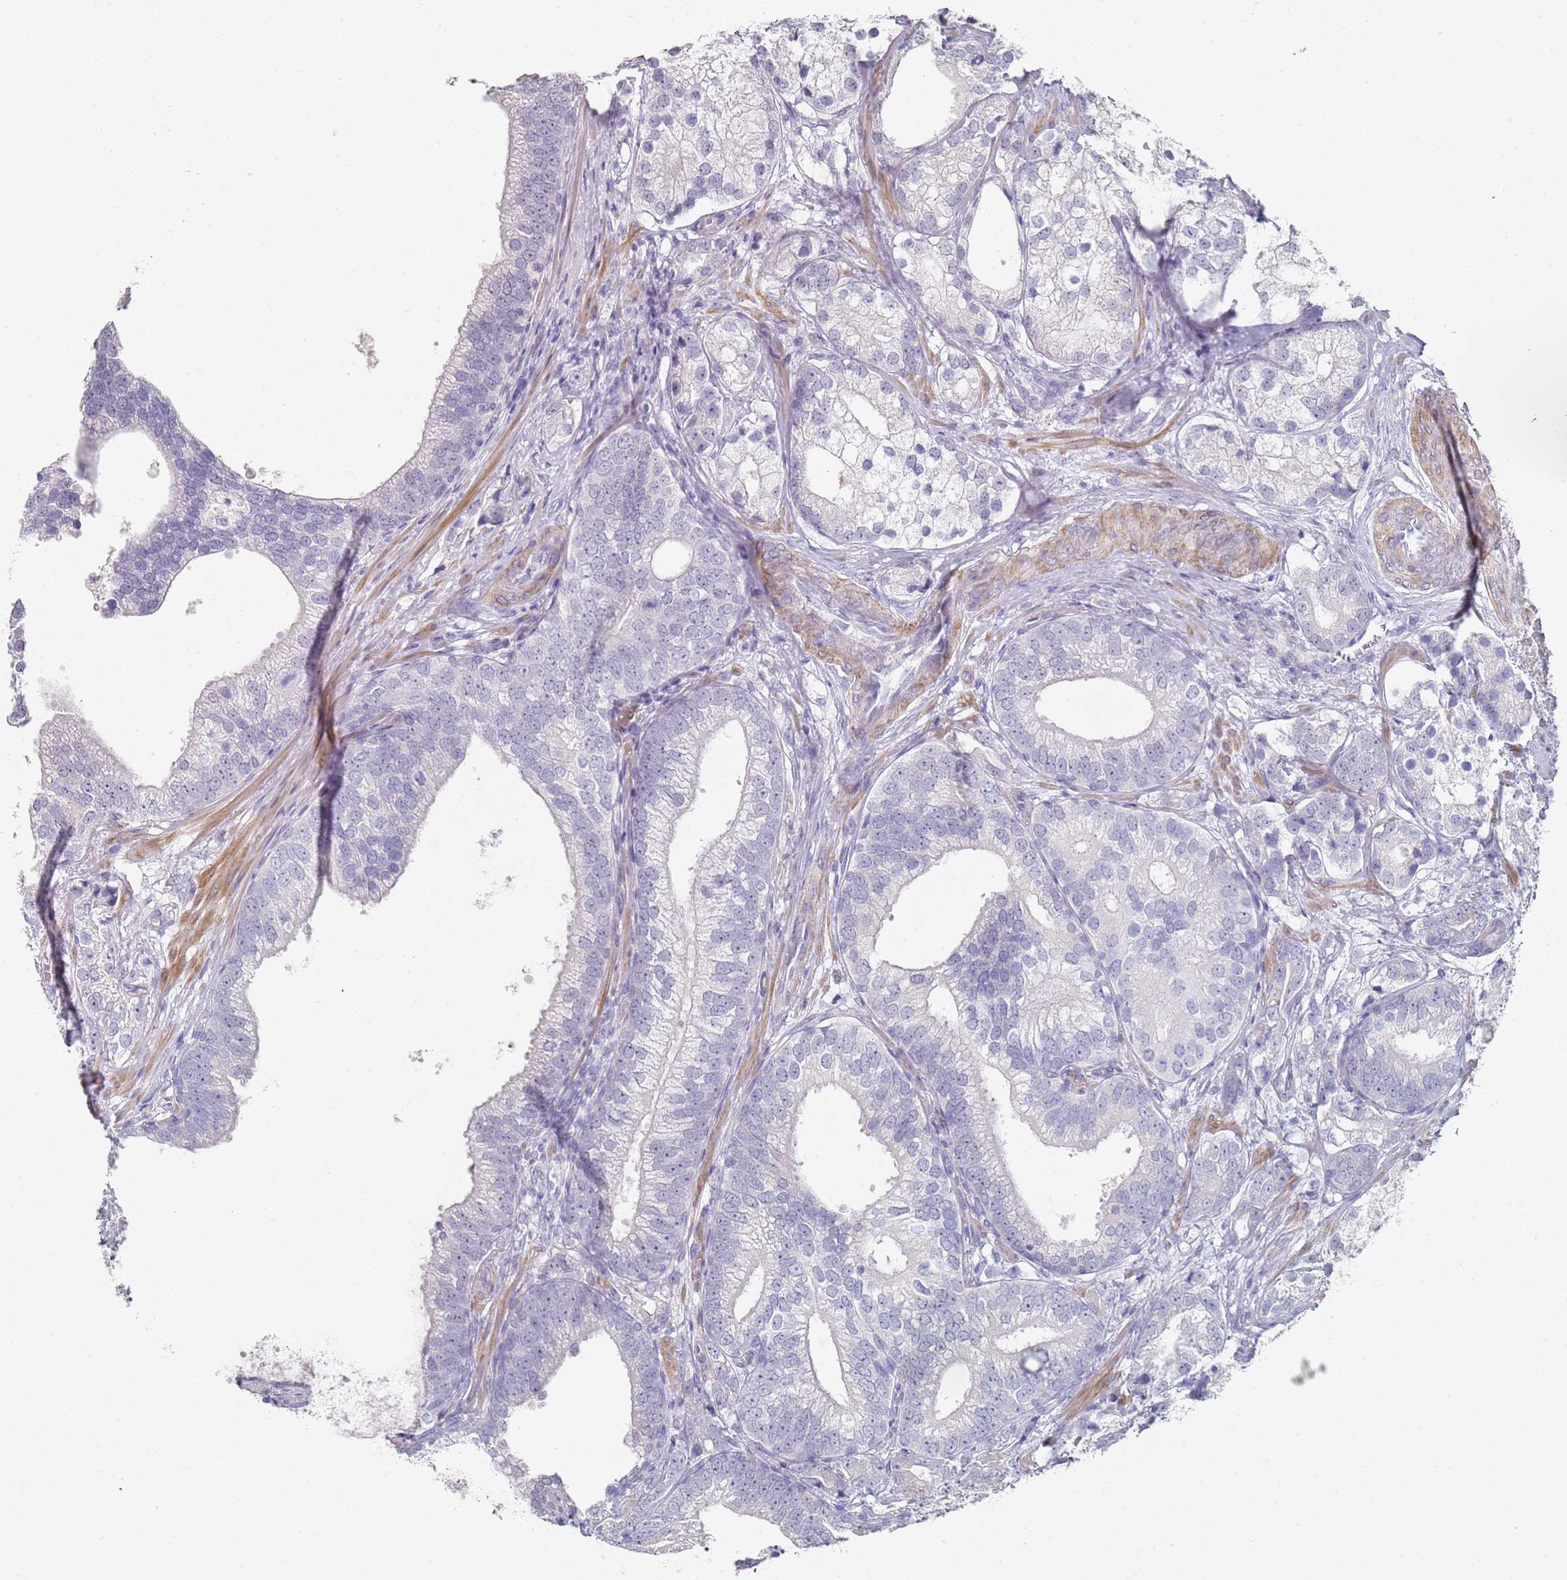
{"staining": {"intensity": "negative", "quantity": "none", "location": "none"}, "tissue": "prostate cancer", "cell_type": "Tumor cells", "image_type": "cancer", "snomed": [{"axis": "morphology", "description": "Adenocarcinoma, High grade"}, {"axis": "topography", "description": "Prostate"}], "caption": "This is a photomicrograph of IHC staining of high-grade adenocarcinoma (prostate), which shows no staining in tumor cells. (Stains: DAB (3,3'-diaminobenzidine) immunohistochemistry (IHC) with hematoxylin counter stain, Microscopy: brightfield microscopy at high magnification).", "gene": "DNAH11", "patient": {"sex": "male", "age": 75}}